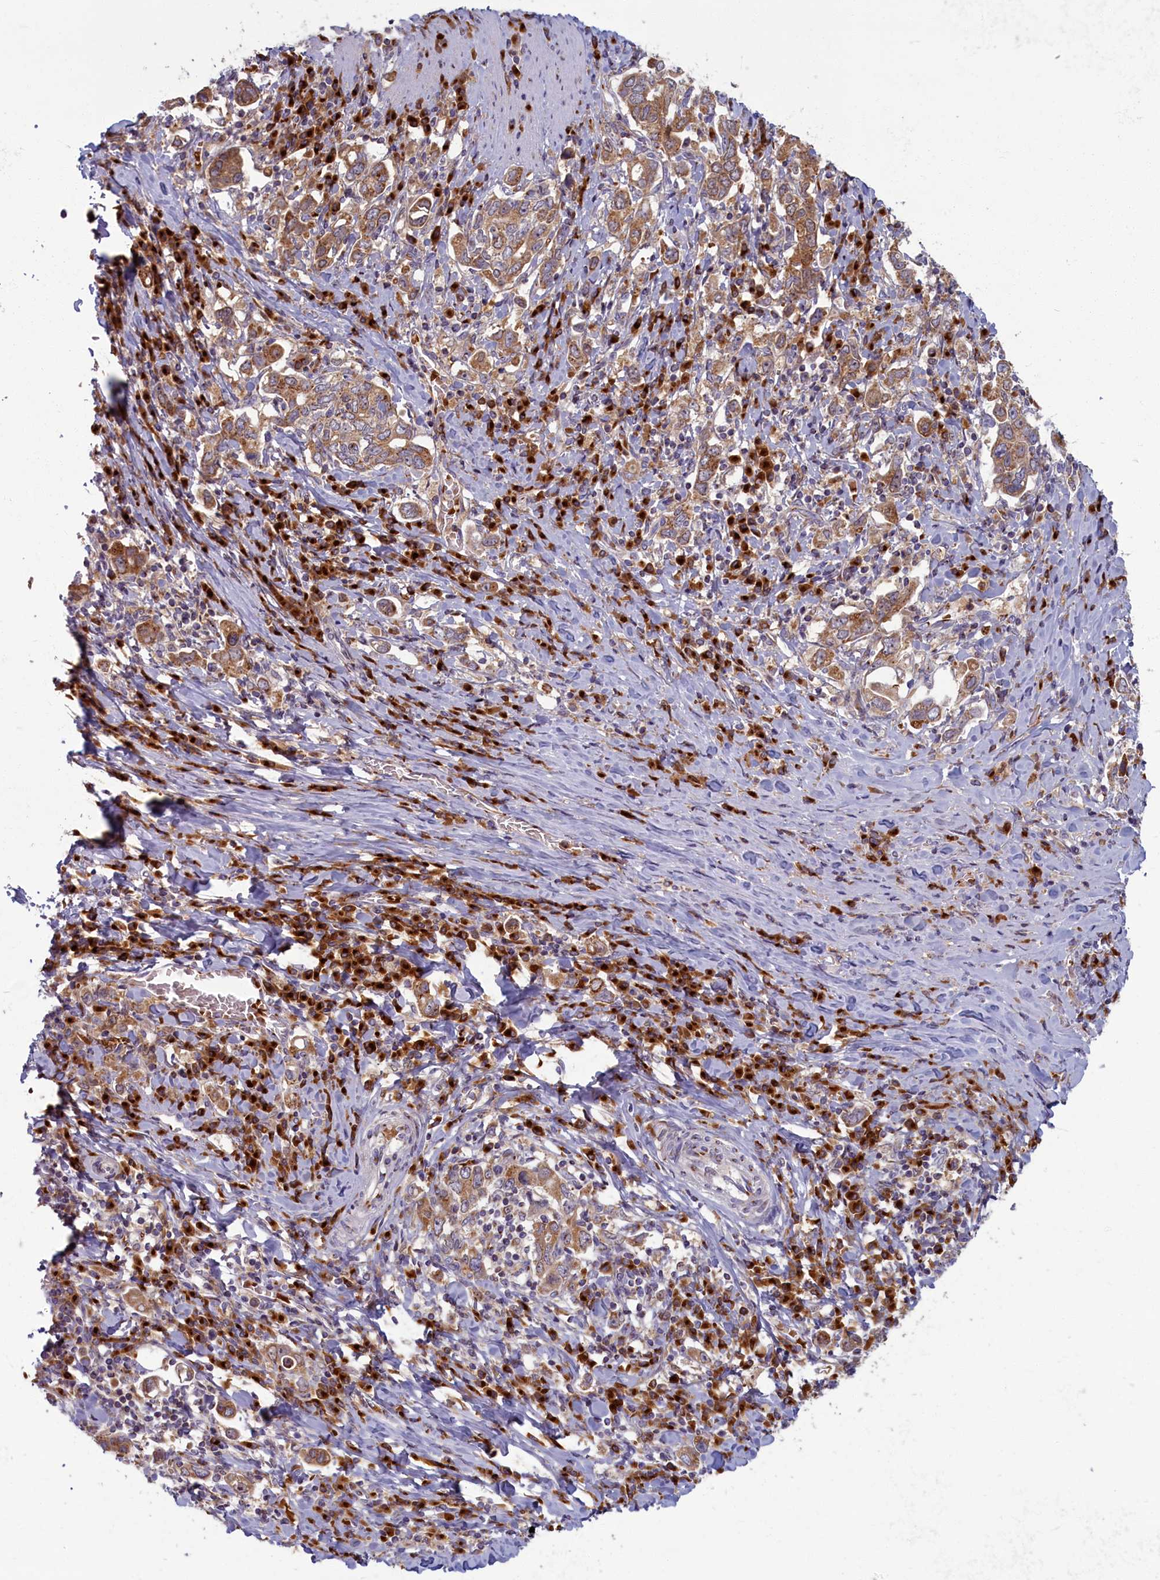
{"staining": {"intensity": "moderate", "quantity": ">75%", "location": "cytoplasmic/membranous"}, "tissue": "stomach cancer", "cell_type": "Tumor cells", "image_type": "cancer", "snomed": [{"axis": "morphology", "description": "Adenocarcinoma, NOS"}, {"axis": "topography", "description": "Stomach, upper"}, {"axis": "topography", "description": "Stomach"}], "caption": "Stomach adenocarcinoma stained for a protein displays moderate cytoplasmic/membranous positivity in tumor cells. (DAB IHC with brightfield microscopy, high magnification).", "gene": "BLVRB", "patient": {"sex": "male", "age": 62}}